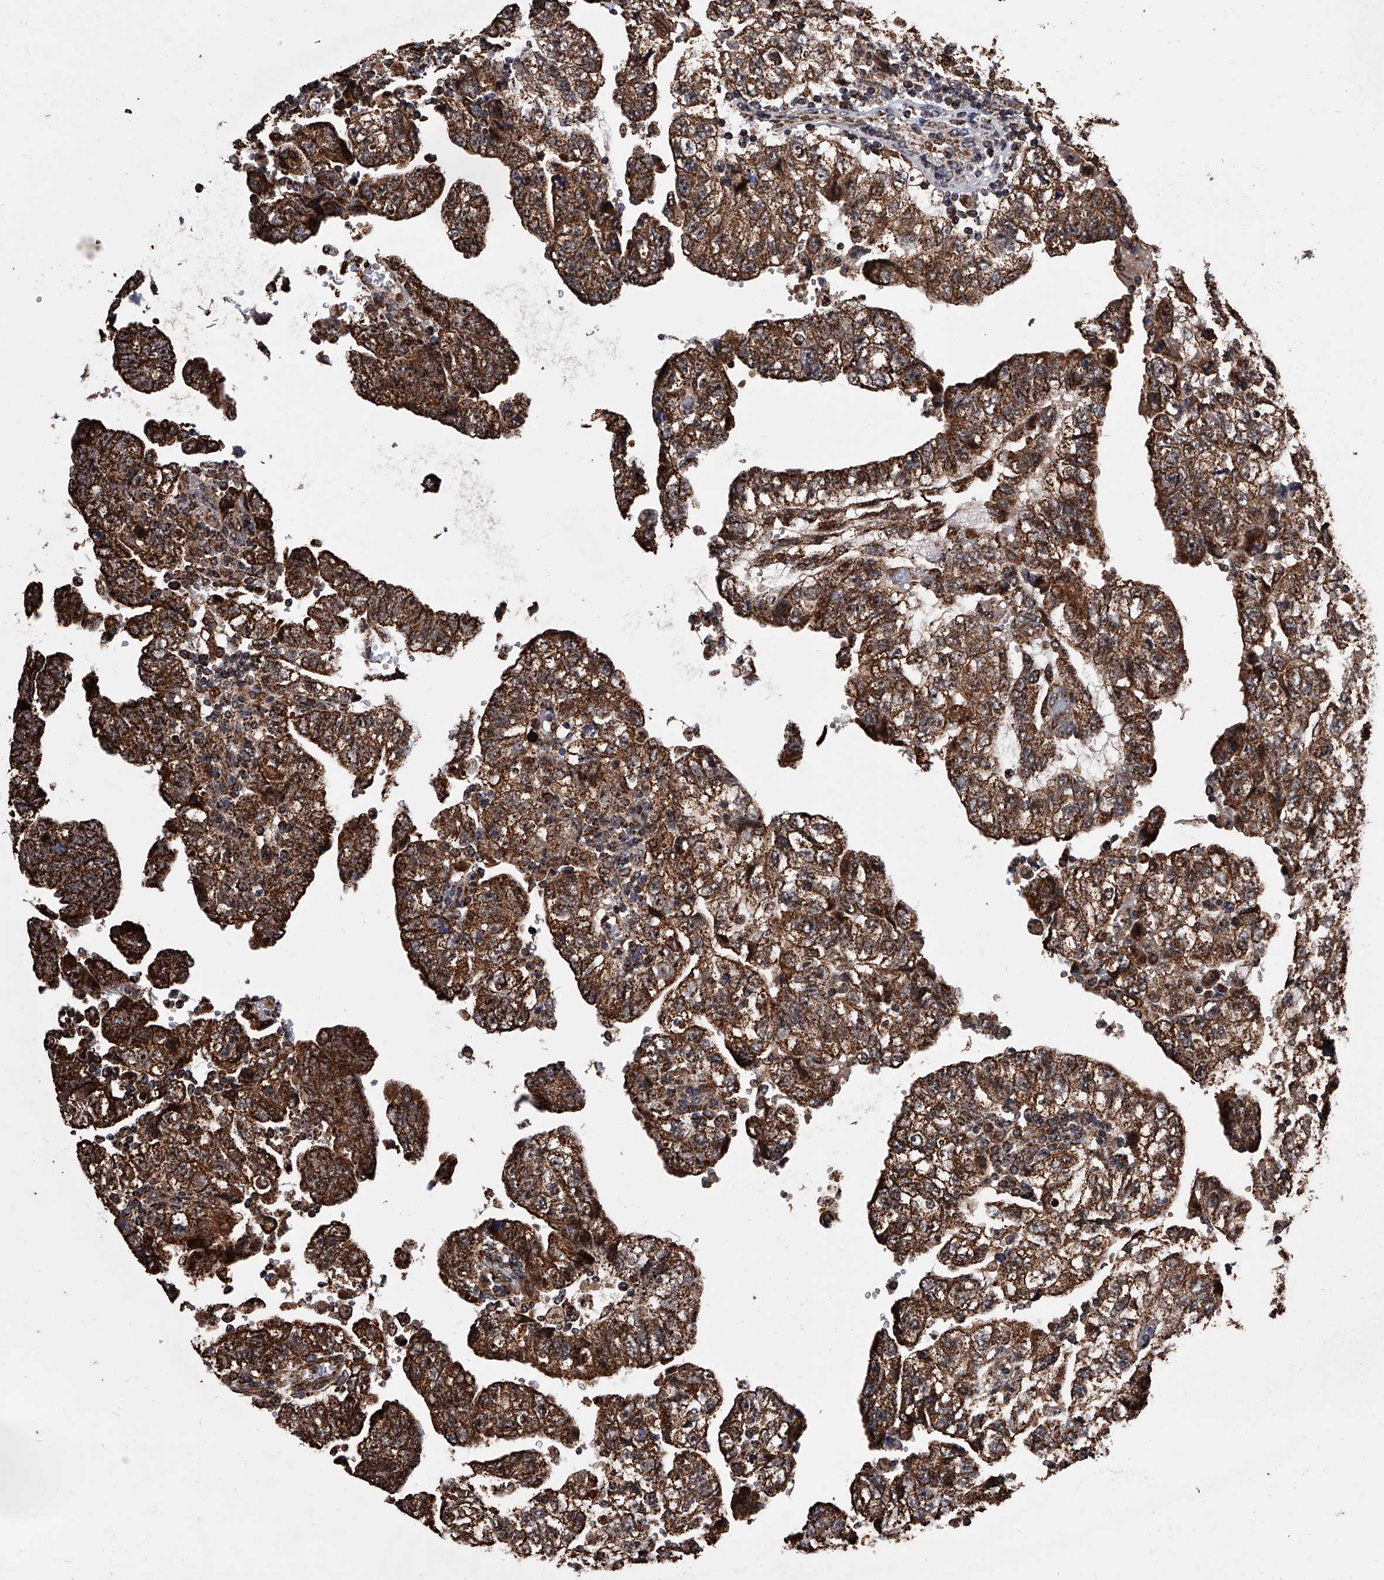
{"staining": {"intensity": "strong", "quantity": ">75%", "location": "cytoplasmic/membranous"}, "tissue": "testis cancer", "cell_type": "Tumor cells", "image_type": "cancer", "snomed": [{"axis": "morphology", "description": "Carcinoma, Embryonal, NOS"}, {"axis": "topography", "description": "Testis"}], "caption": "Tumor cells show high levels of strong cytoplasmic/membranous positivity in about >75% of cells in embryonal carcinoma (testis).", "gene": "SMPDL3A", "patient": {"sex": "male", "age": 36}}